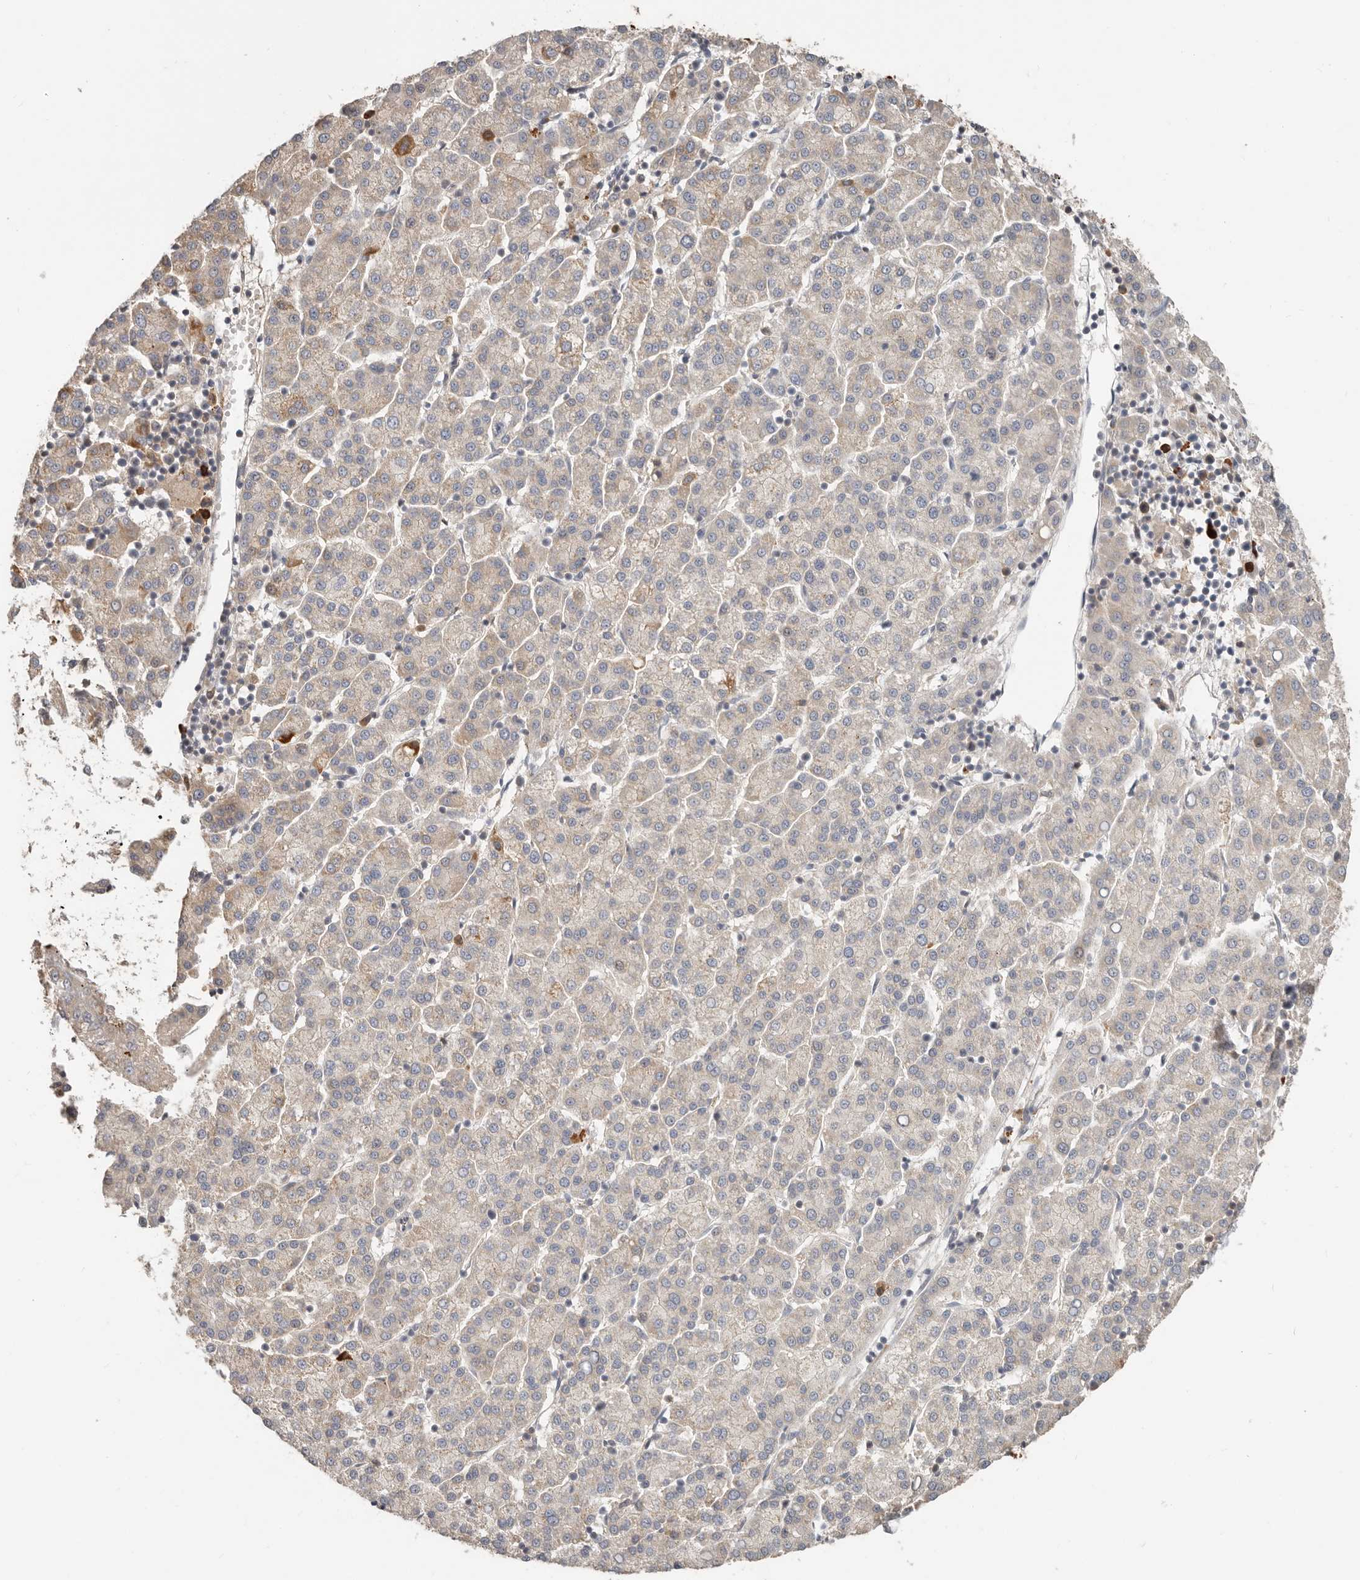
{"staining": {"intensity": "weak", "quantity": "<25%", "location": "cytoplasmic/membranous"}, "tissue": "liver cancer", "cell_type": "Tumor cells", "image_type": "cancer", "snomed": [{"axis": "morphology", "description": "Carcinoma, Hepatocellular, NOS"}, {"axis": "topography", "description": "Liver"}], "caption": "High power microscopy histopathology image of an immunohistochemistry (IHC) image of liver cancer (hepatocellular carcinoma), revealing no significant staining in tumor cells.", "gene": "MTFR2", "patient": {"sex": "female", "age": 58}}